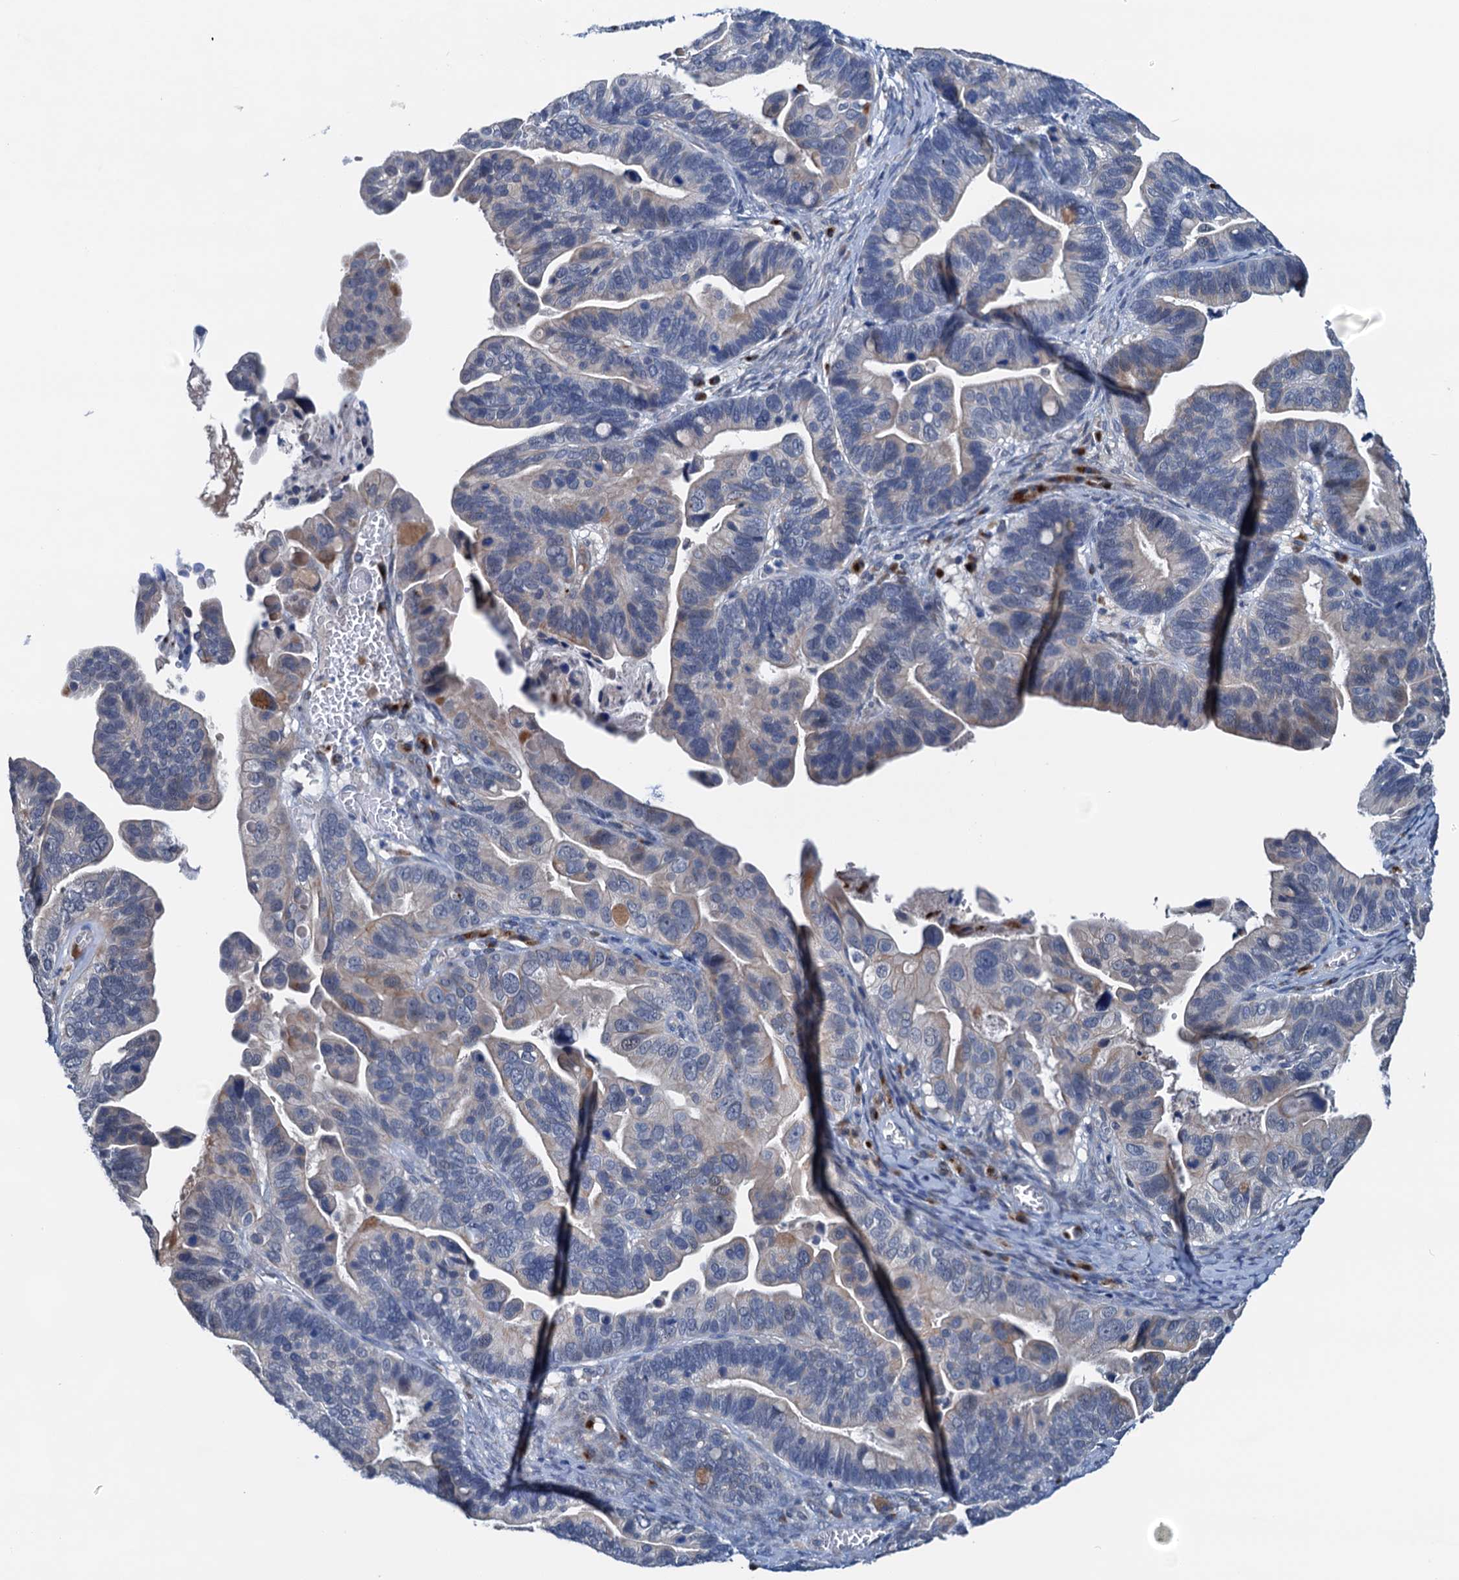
{"staining": {"intensity": "weak", "quantity": "<25%", "location": "cytoplasmic/membranous"}, "tissue": "ovarian cancer", "cell_type": "Tumor cells", "image_type": "cancer", "snomed": [{"axis": "morphology", "description": "Cystadenocarcinoma, serous, NOS"}, {"axis": "topography", "description": "Ovary"}], "caption": "An immunohistochemistry micrograph of serous cystadenocarcinoma (ovarian) is shown. There is no staining in tumor cells of serous cystadenocarcinoma (ovarian).", "gene": "SHLD1", "patient": {"sex": "female", "age": 56}}